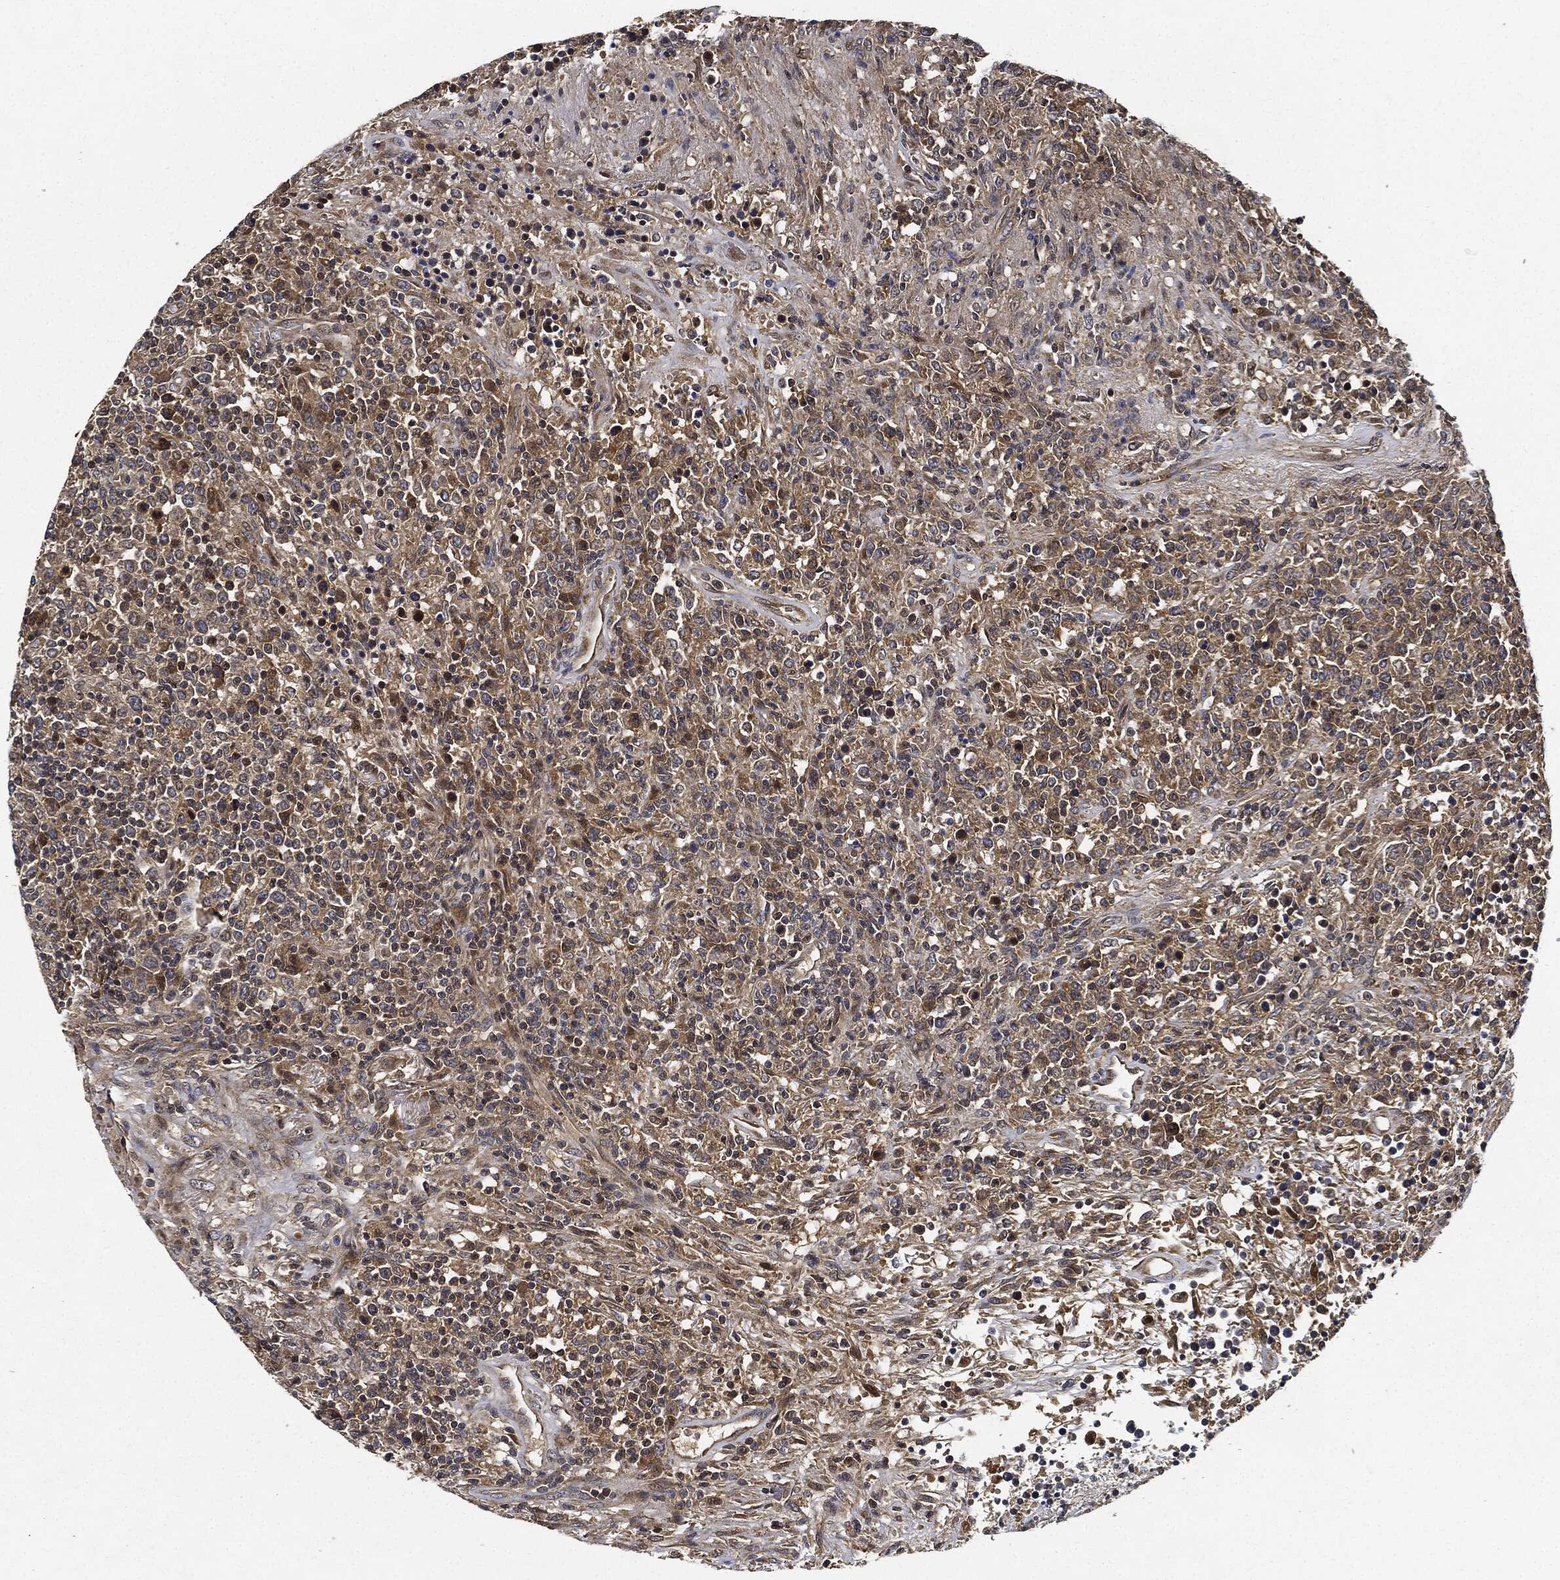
{"staining": {"intensity": "weak", "quantity": "25%-75%", "location": "cytoplasmic/membranous"}, "tissue": "lymphoma", "cell_type": "Tumor cells", "image_type": "cancer", "snomed": [{"axis": "morphology", "description": "Malignant lymphoma, non-Hodgkin's type, High grade"}, {"axis": "topography", "description": "Lung"}], "caption": "High-grade malignant lymphoma, non-Hodgkin's type tissue reveals weak cytoplasmic/membranous staining in approximately 25%-75% of tumor cells, visualized by immunohistochemistry.", "gene": "MLST8", "patient": {"sex": "male", "age": 79}}